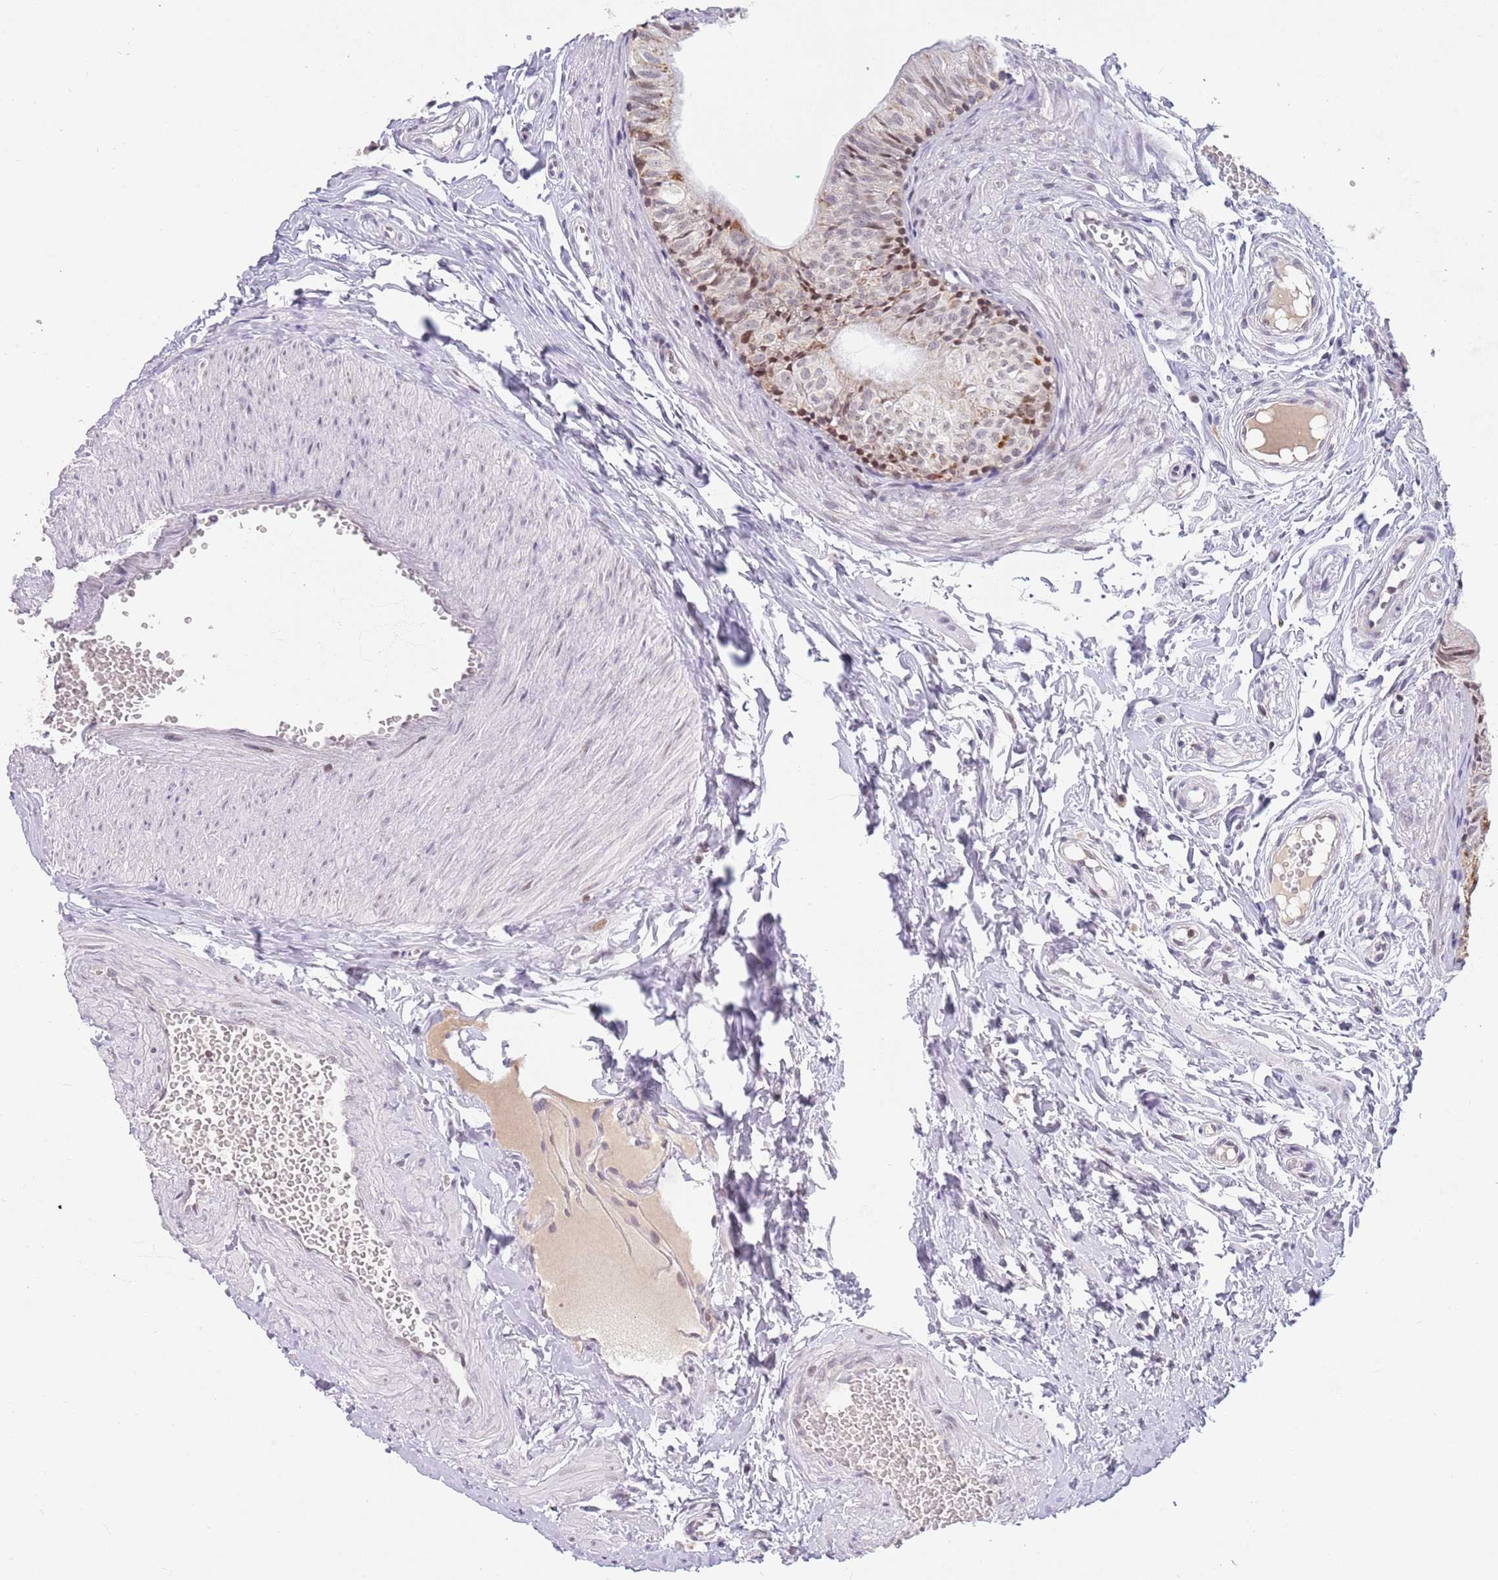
{"staining": {"intensity": "moderate", "quantity": "25%-75%", "location": "cytoplasmic/membranous,nuclear"}, "tissue": "epididymis", "cell_type": "Glandular cells", "image_type": "normal", "snomed": [{"axis": "morphology", "description": "Normal tissue, NOS"}, {"axis": "topography", "description": "Epididymis"}], "caption": "IHC (DAB (3,3'-diaminobenzidine)) staining of unremarkable epididymis demonstrates moderate cytoplasmic/membranous,nuclear protein positivity in about 25%-75% of glandular cells. (Stains: DAB (3,3'-diaminobenzidine) in brown, nuclei in blue, Microscopy: brightfield microscopy at high magnification).", "gene": "TIMM13", "patient": {"sex": "male", "age": 37}}